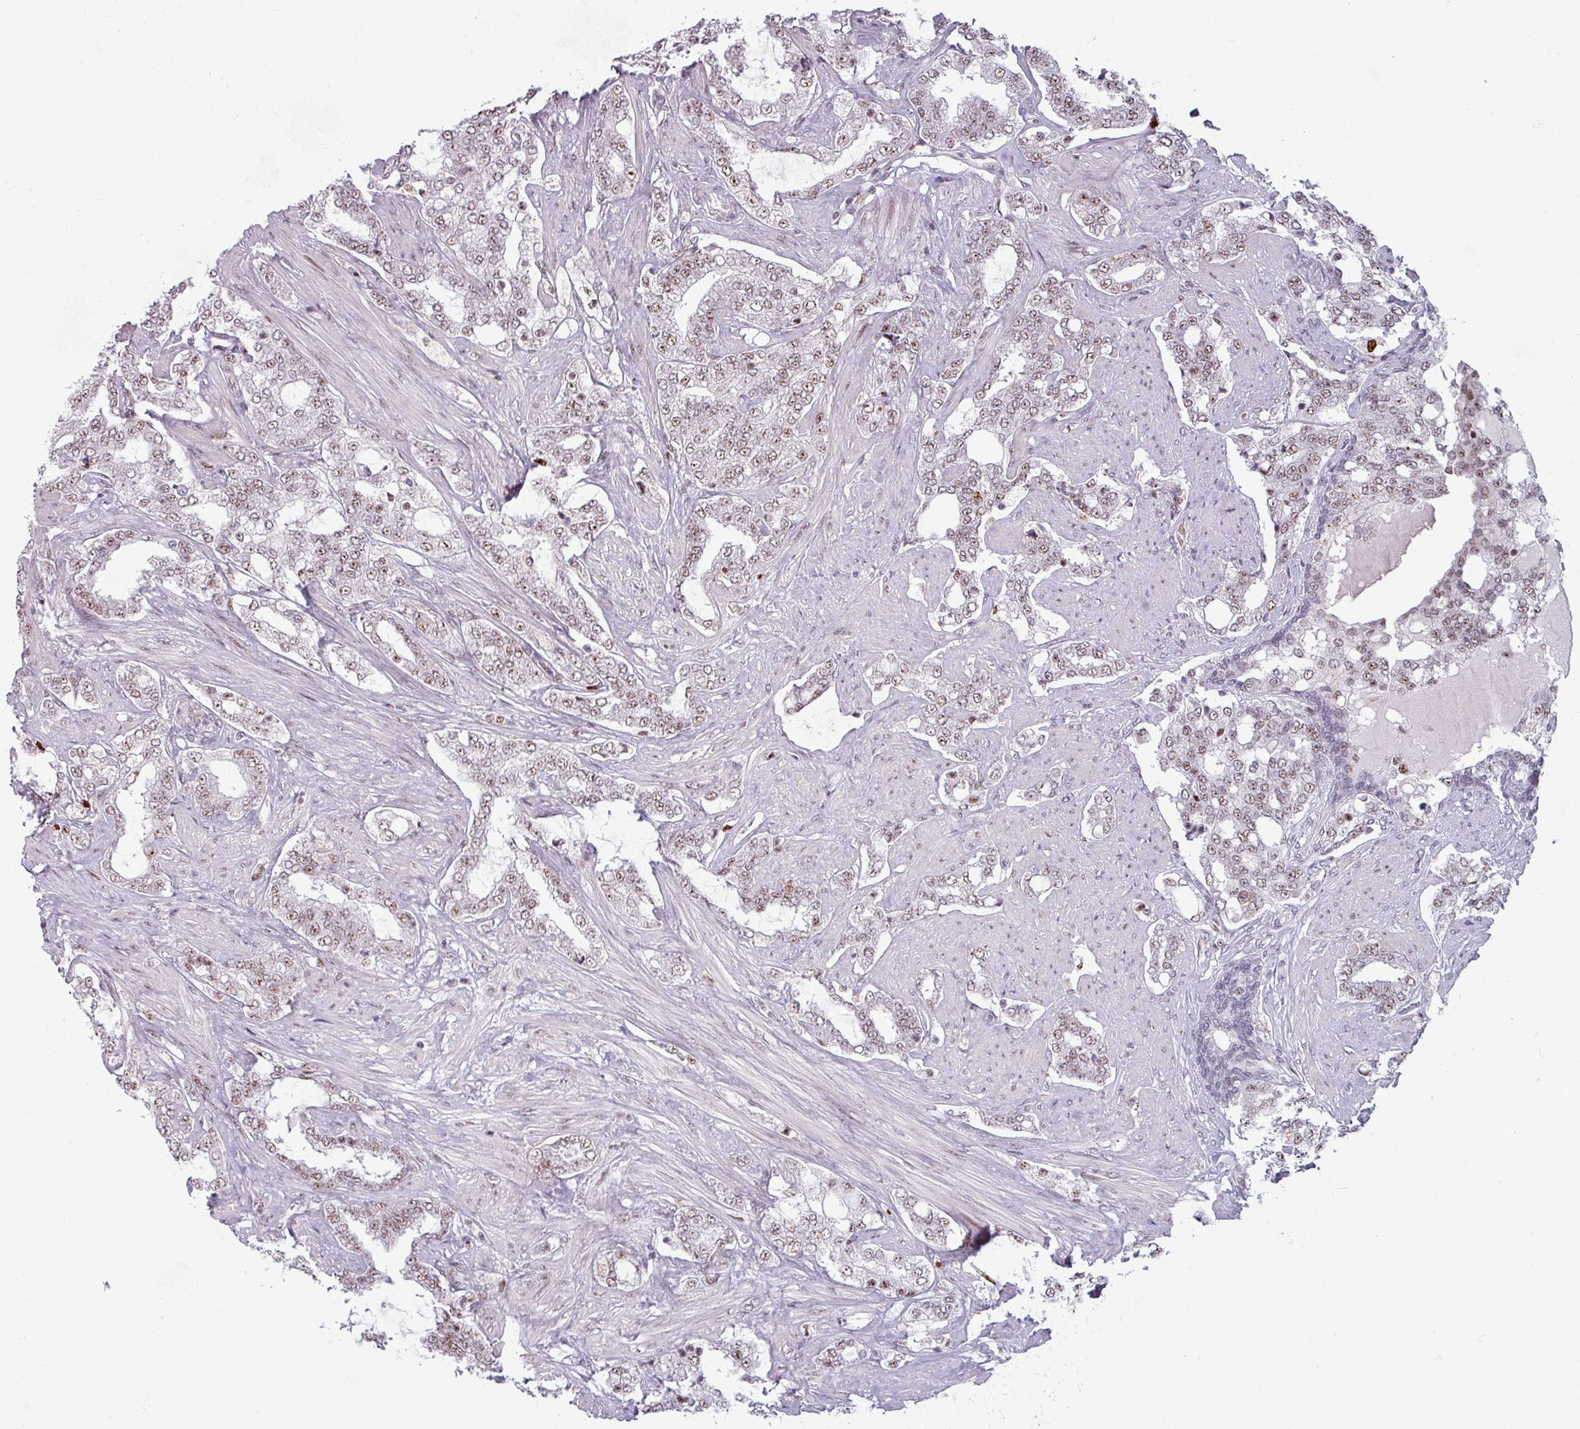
{"staining": {"intensity": "weak", "quantity": ">75%", "location": "nuclear"}, "tissue": "prostate cancer", "cell_type": "Tumor cells", "image_type": "cancer", "snomed": [{"axis": "morphology", "description": "Adenocarcinoma, High grade"}, {"axis": "topography", "description": "Prostate"}], "caption": "Protein expression analysis of human prostate adenocarcinoma (high-grade) reveals weak nuclear expression in about >75% of tumor cells. (IHC, brightfield microscopy, high magnification).", "gene": "NCOR1", "patient": {"sex": "male", "age": 64}}